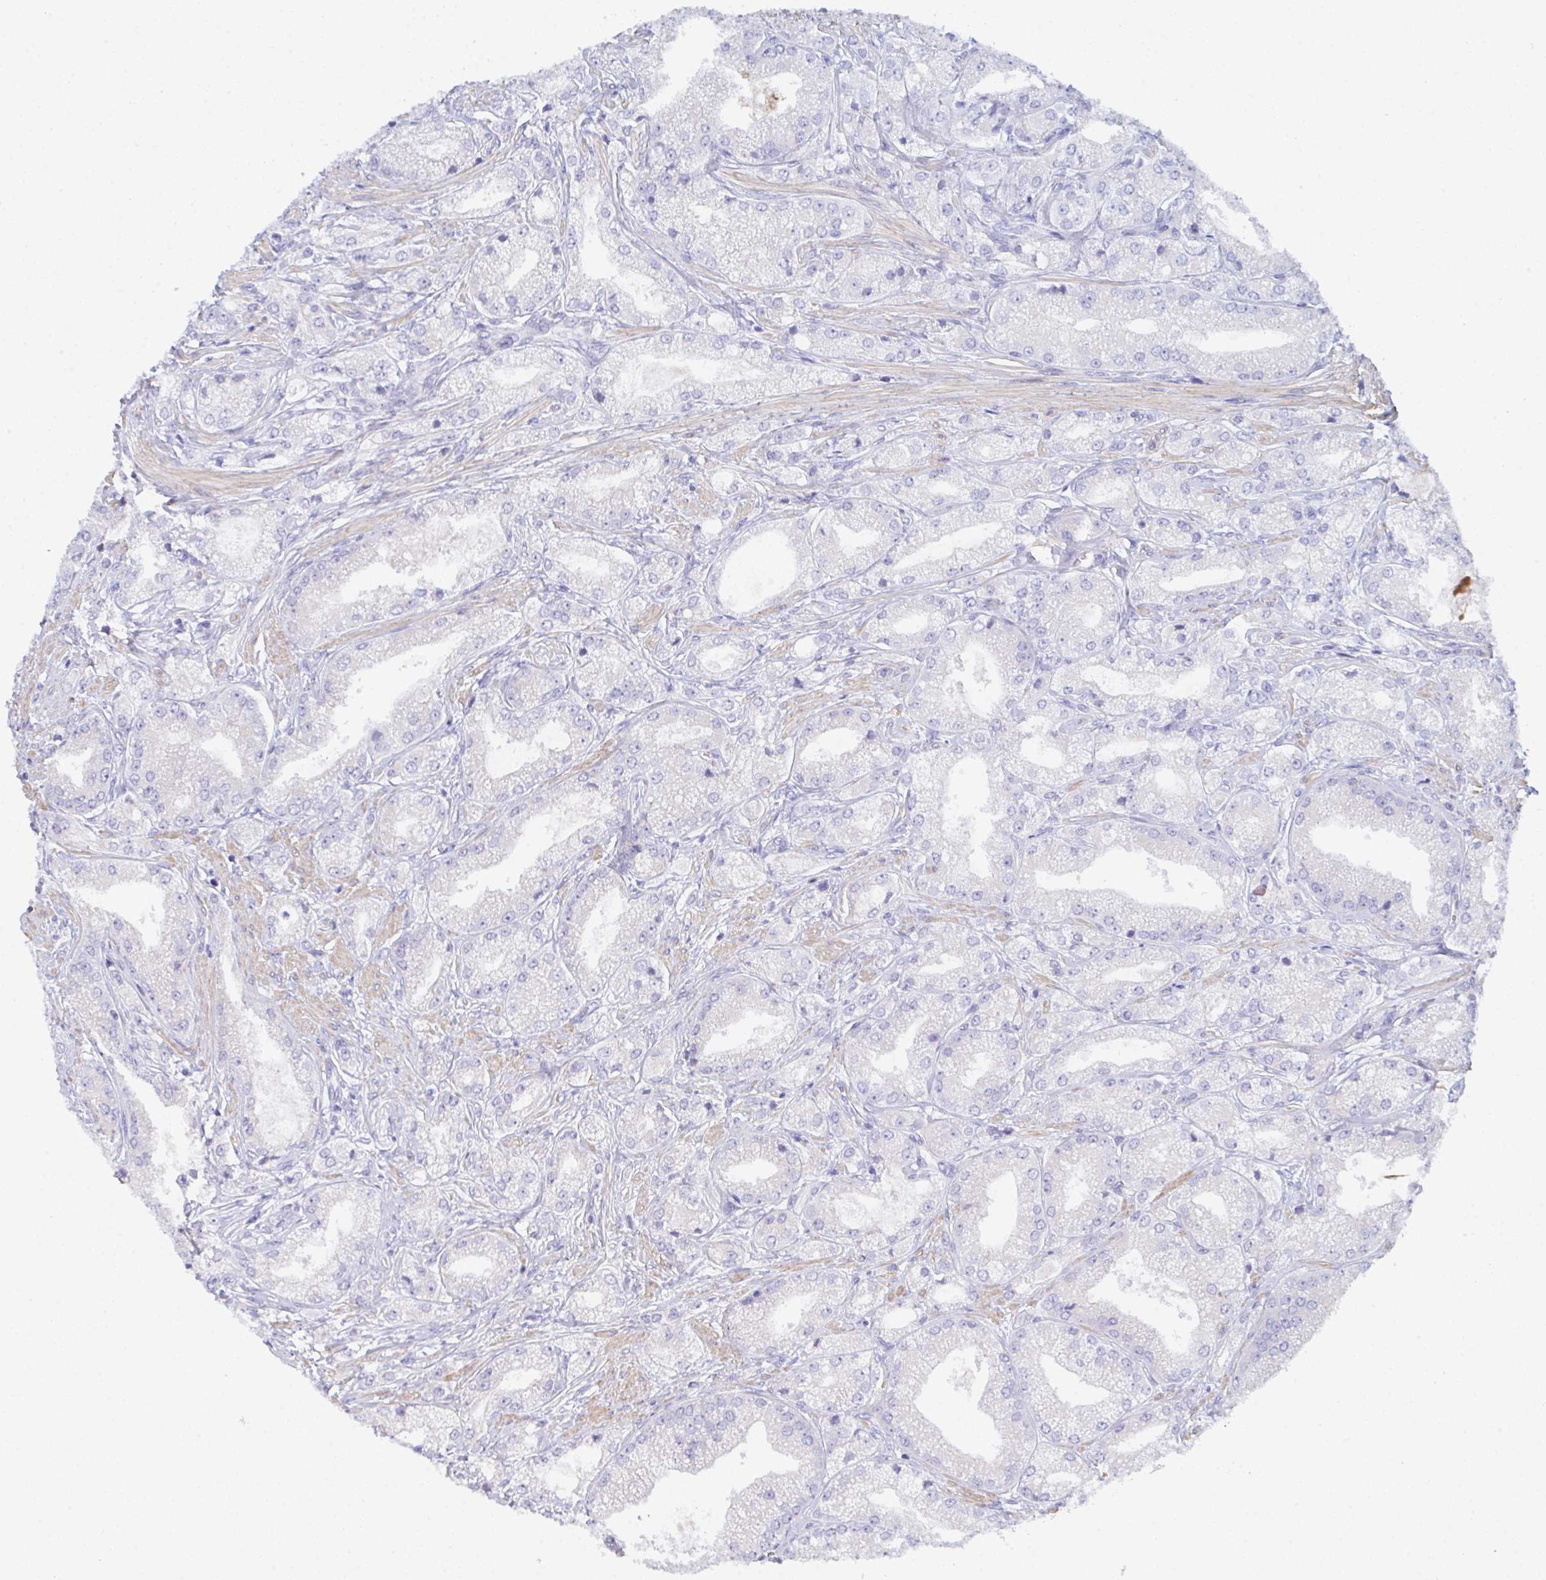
{"staining": {"intensity": "negative", "quantity": "none", "location": "none"}, "tissue": "prostate cancer", "cell_type": "Tumor cells", "image_type": "cancer", "snomed": [{"axis": "morphology", "description": "Adenocarcinoma, High grade"}, {"axis": "topography", "description": "Prostate"}], "caption": "An immunohistochemistry (IHC) photomicrograph of prostate cancer (adenocarcinoma (high-grade)) is shown. There is no staining in tumor cells of prostate cancer (adenocarcinoma (high-grade)).", "gene": "CEP170B", "patient": {"sex": "male", "age": 61}}